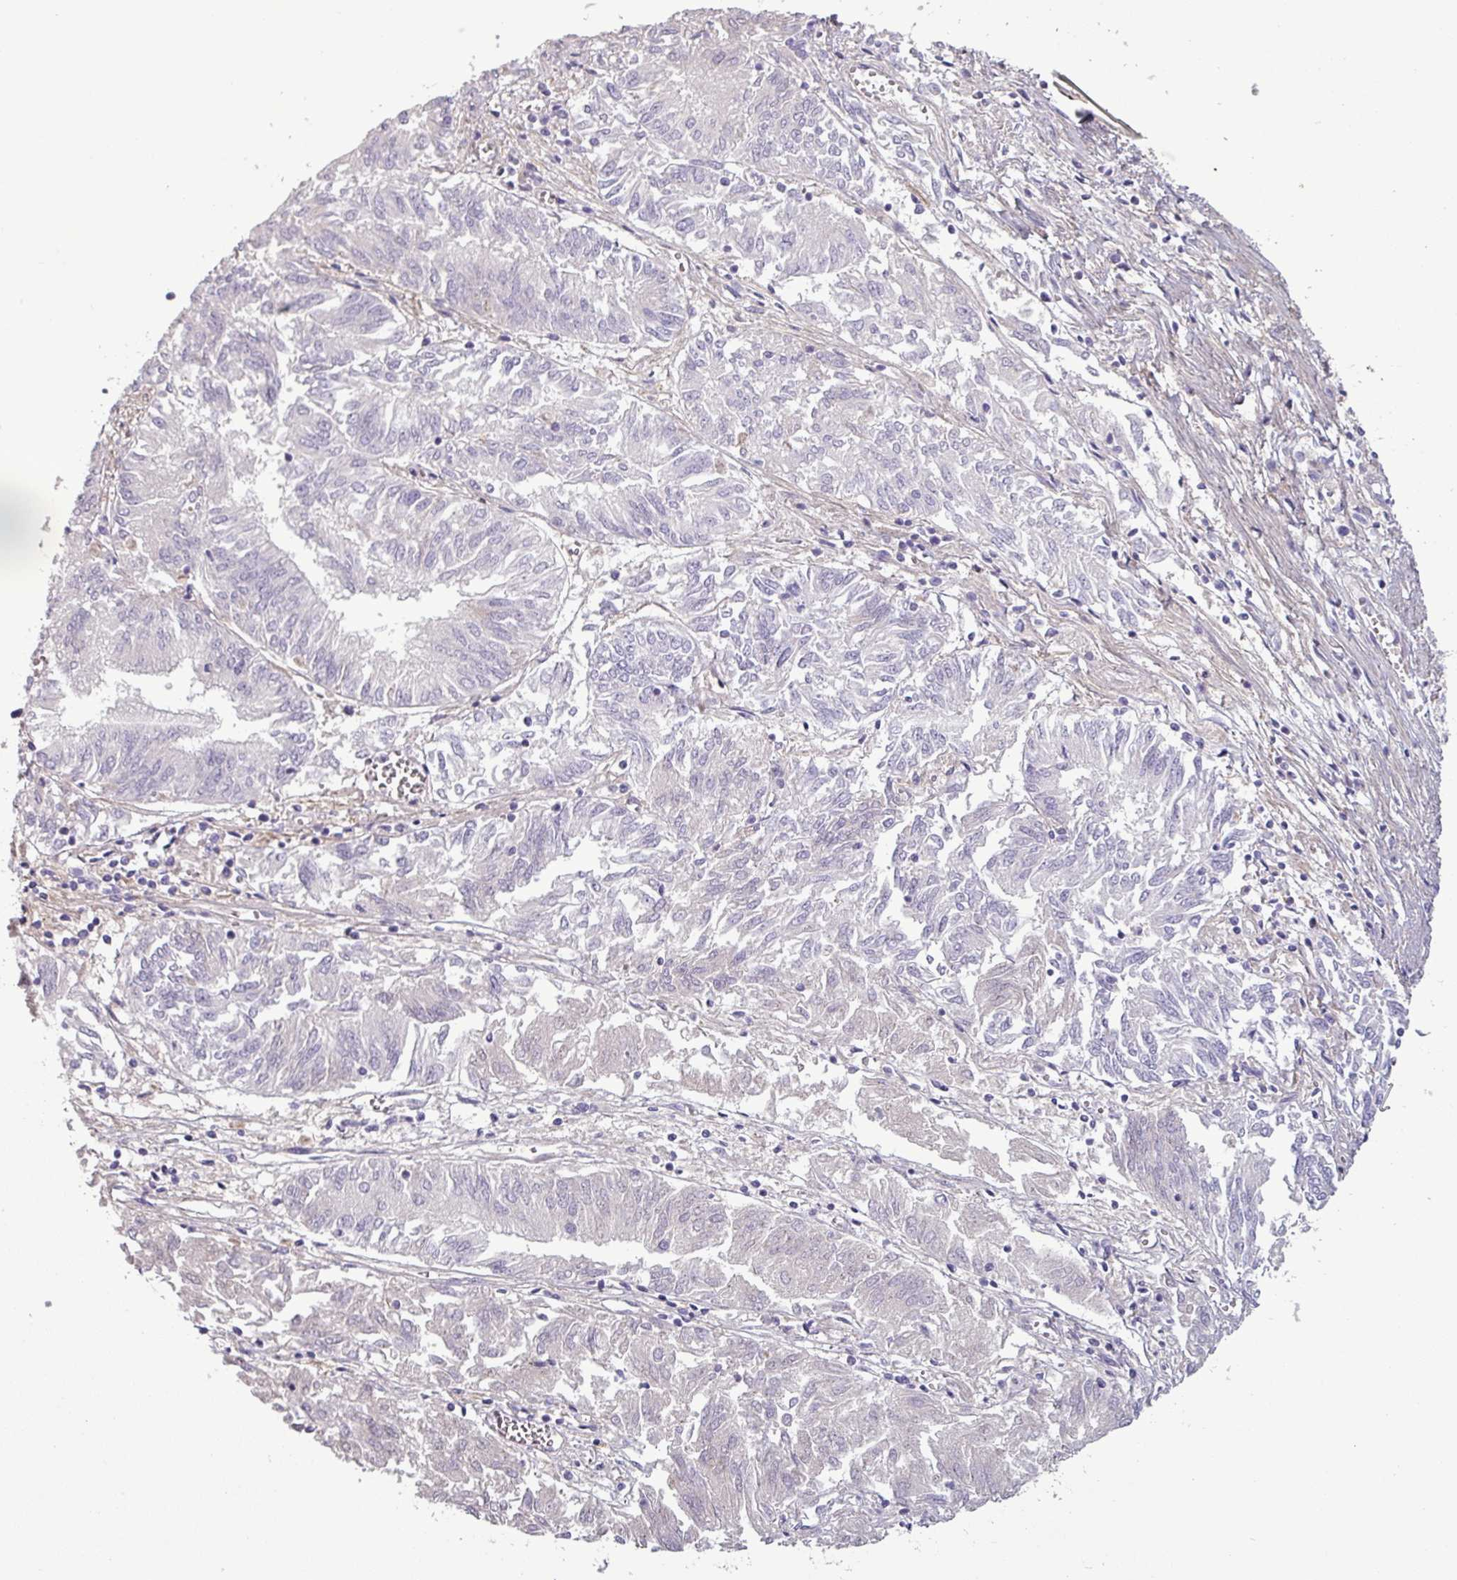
{"staining": {"intensity": "negative", "quantity": "none", "location": "none"}, "tissue": "endometrial cancer", "cell_type": "Tumor cells", "image_type": "cancer", "snomed": [{"axis": "morphology", "description": "Adenocarcinoma, NOS"}, {"axis": "topography", "description": "Endometrium"}], "caption": "Endometrial cancer was stained to show a protein in brown. There is no significant expression in tumor cells. (DAB immunohistochemistry (IHC) visualized using brightfield microscopy, high magnification).", "gene": "C4B", "patient": {"sex": "female", "age": 54}}